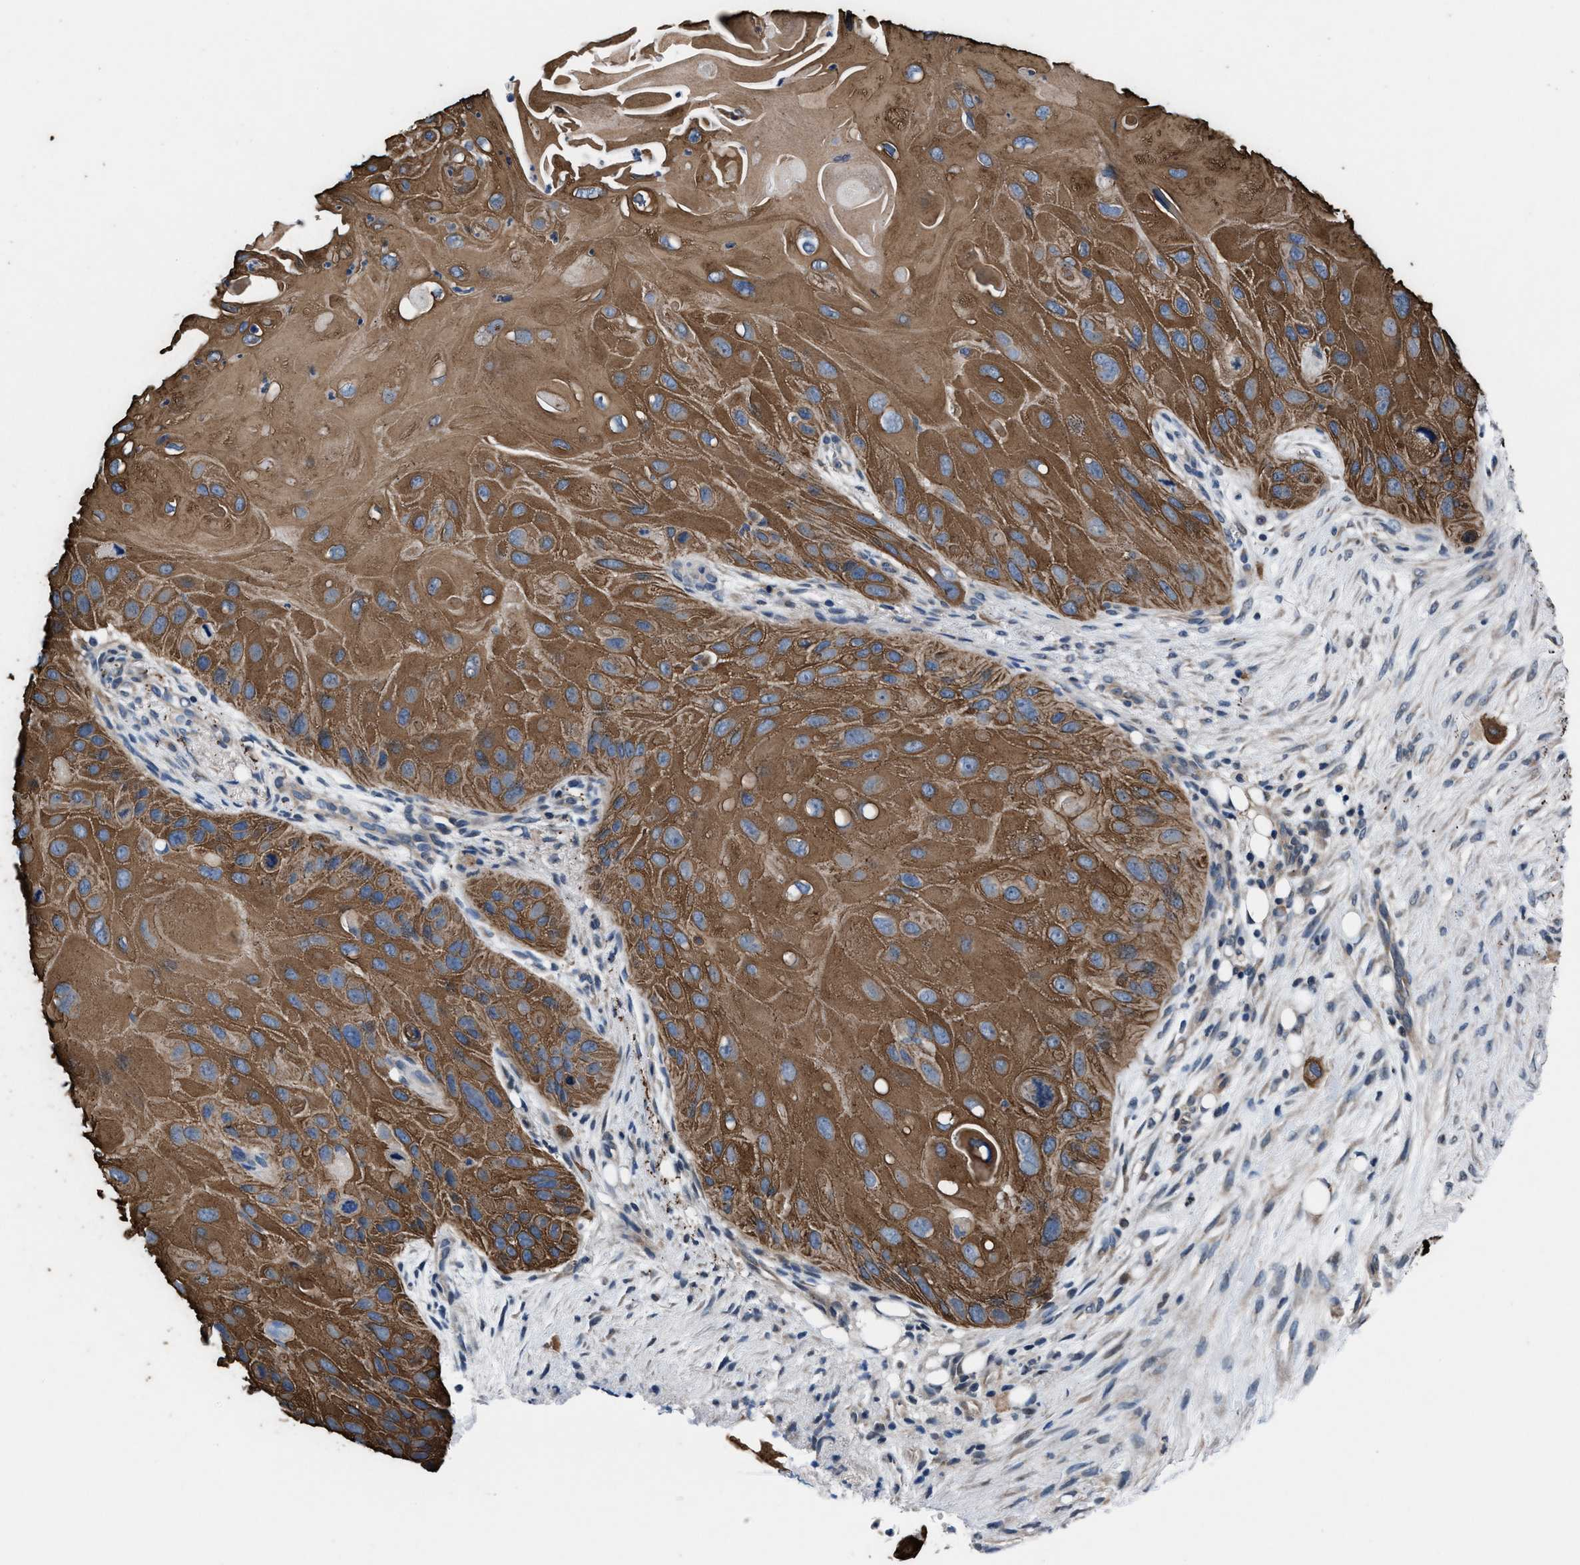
{"staining": {"intensity": "strong", "quantity": ">75%", "location": "cytoplasmic/membranous"}, "tissue": "skin cancer", "cell_type": "Tumor cells", "image_type": "cancer", "snomed": [{"axis": "morphology", "description": "Squamous cell carcinoma, NOS"}, {"axis": "topography", "description": "Skin"}], "caption": "Skin cancer (squamous cell carcinoma) stained for a protein (brown) demonstrates strong cytoplasmic/membranous positive positivity in approximately >75% of tumor cells.", "gene": "PRPSAP2", "patient": {"sex": "female", "age": 77}}